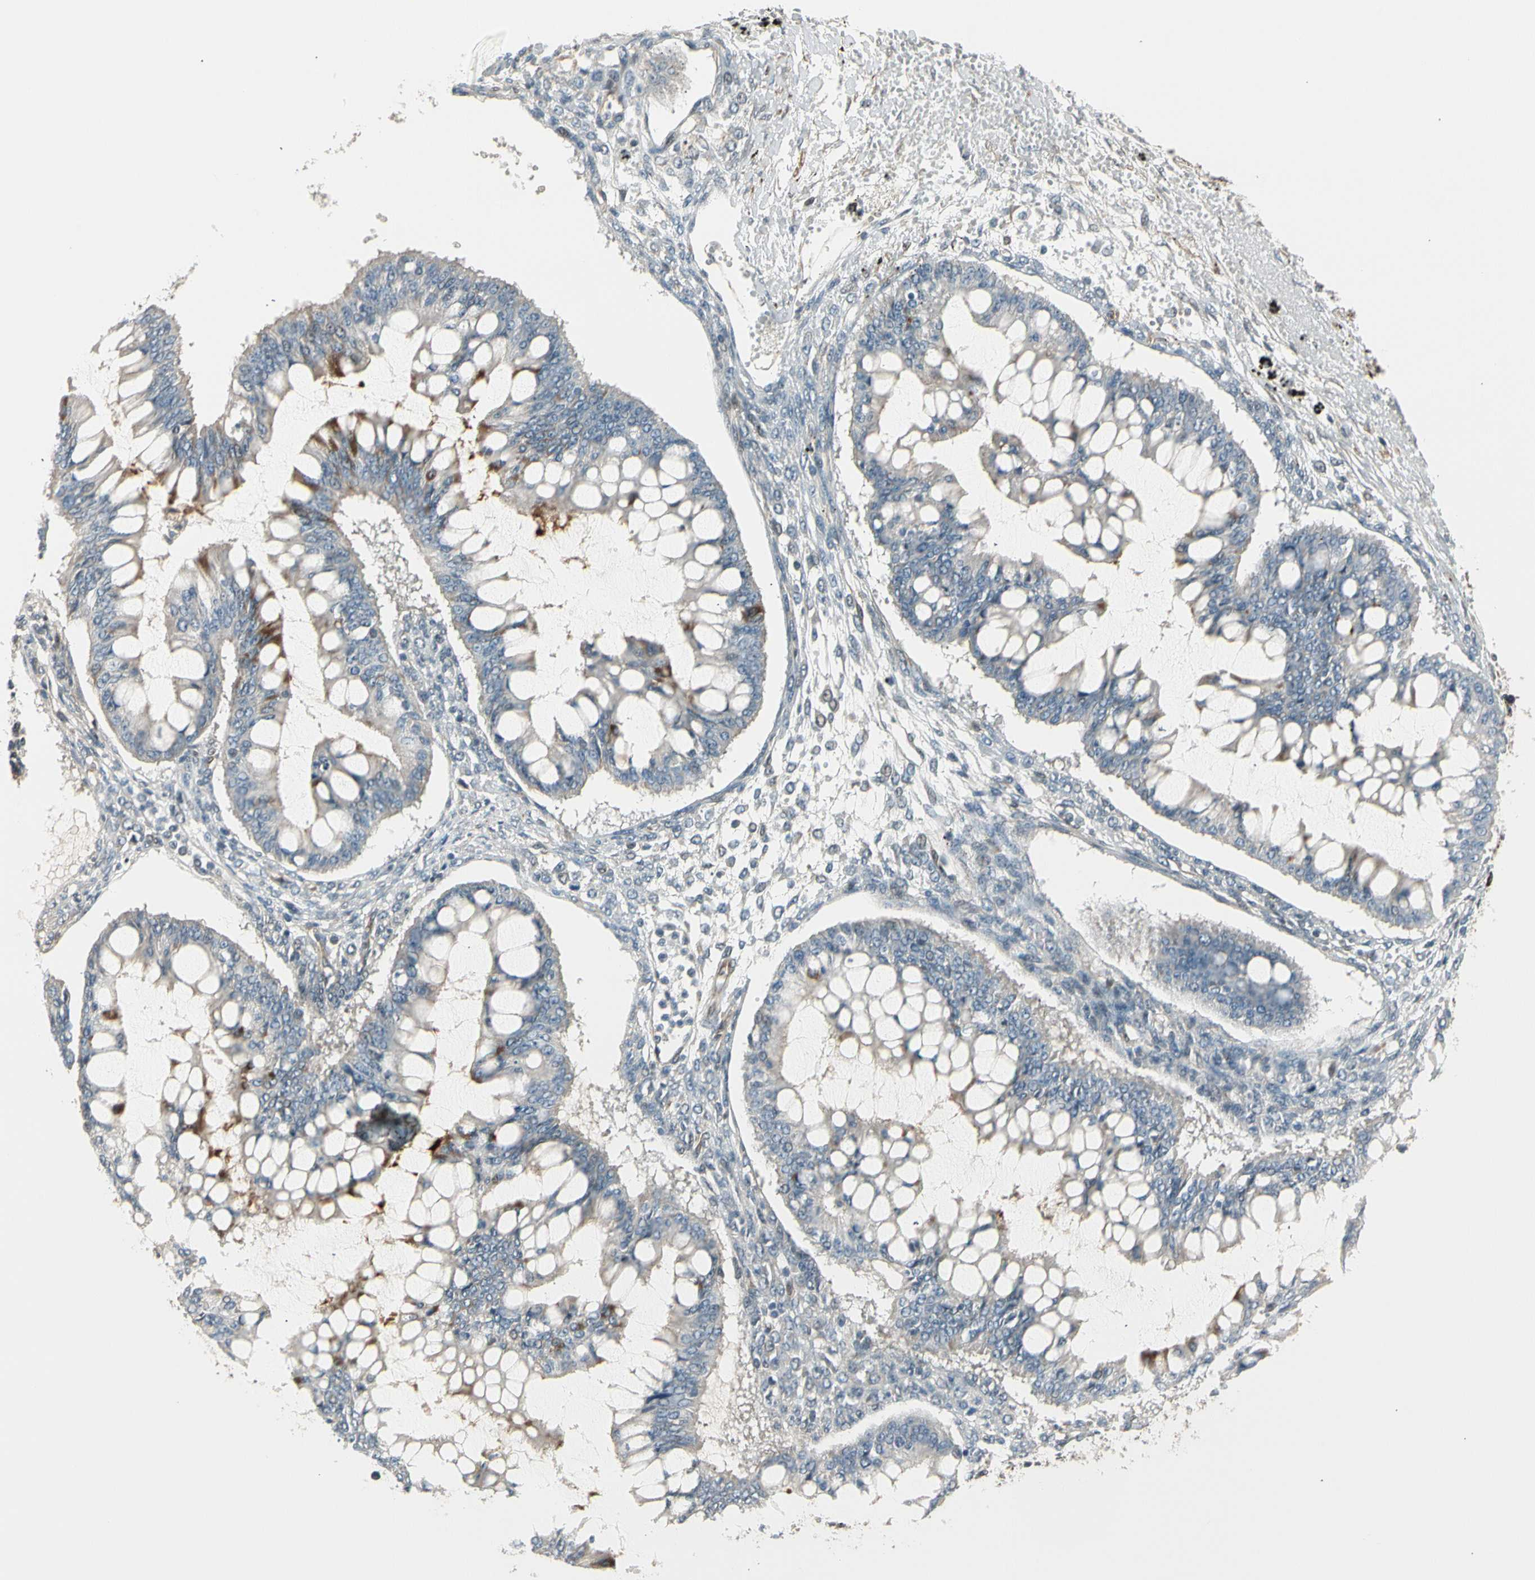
{"staining": {"intensity": "moderate", "quantity": "<25%", "location": "cytoplasmic/membranous"}, "tissue": "ovarian cancer", "cell_type": "Tumor cells", "image_type": "cancer", "snomed": [{"axis": "morphology", "description": "Cystadenocarcinoma, mucinous, NOS"}, {"axis": "topography", "description": "Ovary"}], "caption": "Protein expression by immunohistochemistry (IHC) shows moderate cytoplasmic/membranous expression in approximately <25% of tumor cells in mucinous cystadenocarcinoma (ovarian).", "gene": "SVBP", "patient": {"sex": "female", "age": 73}}